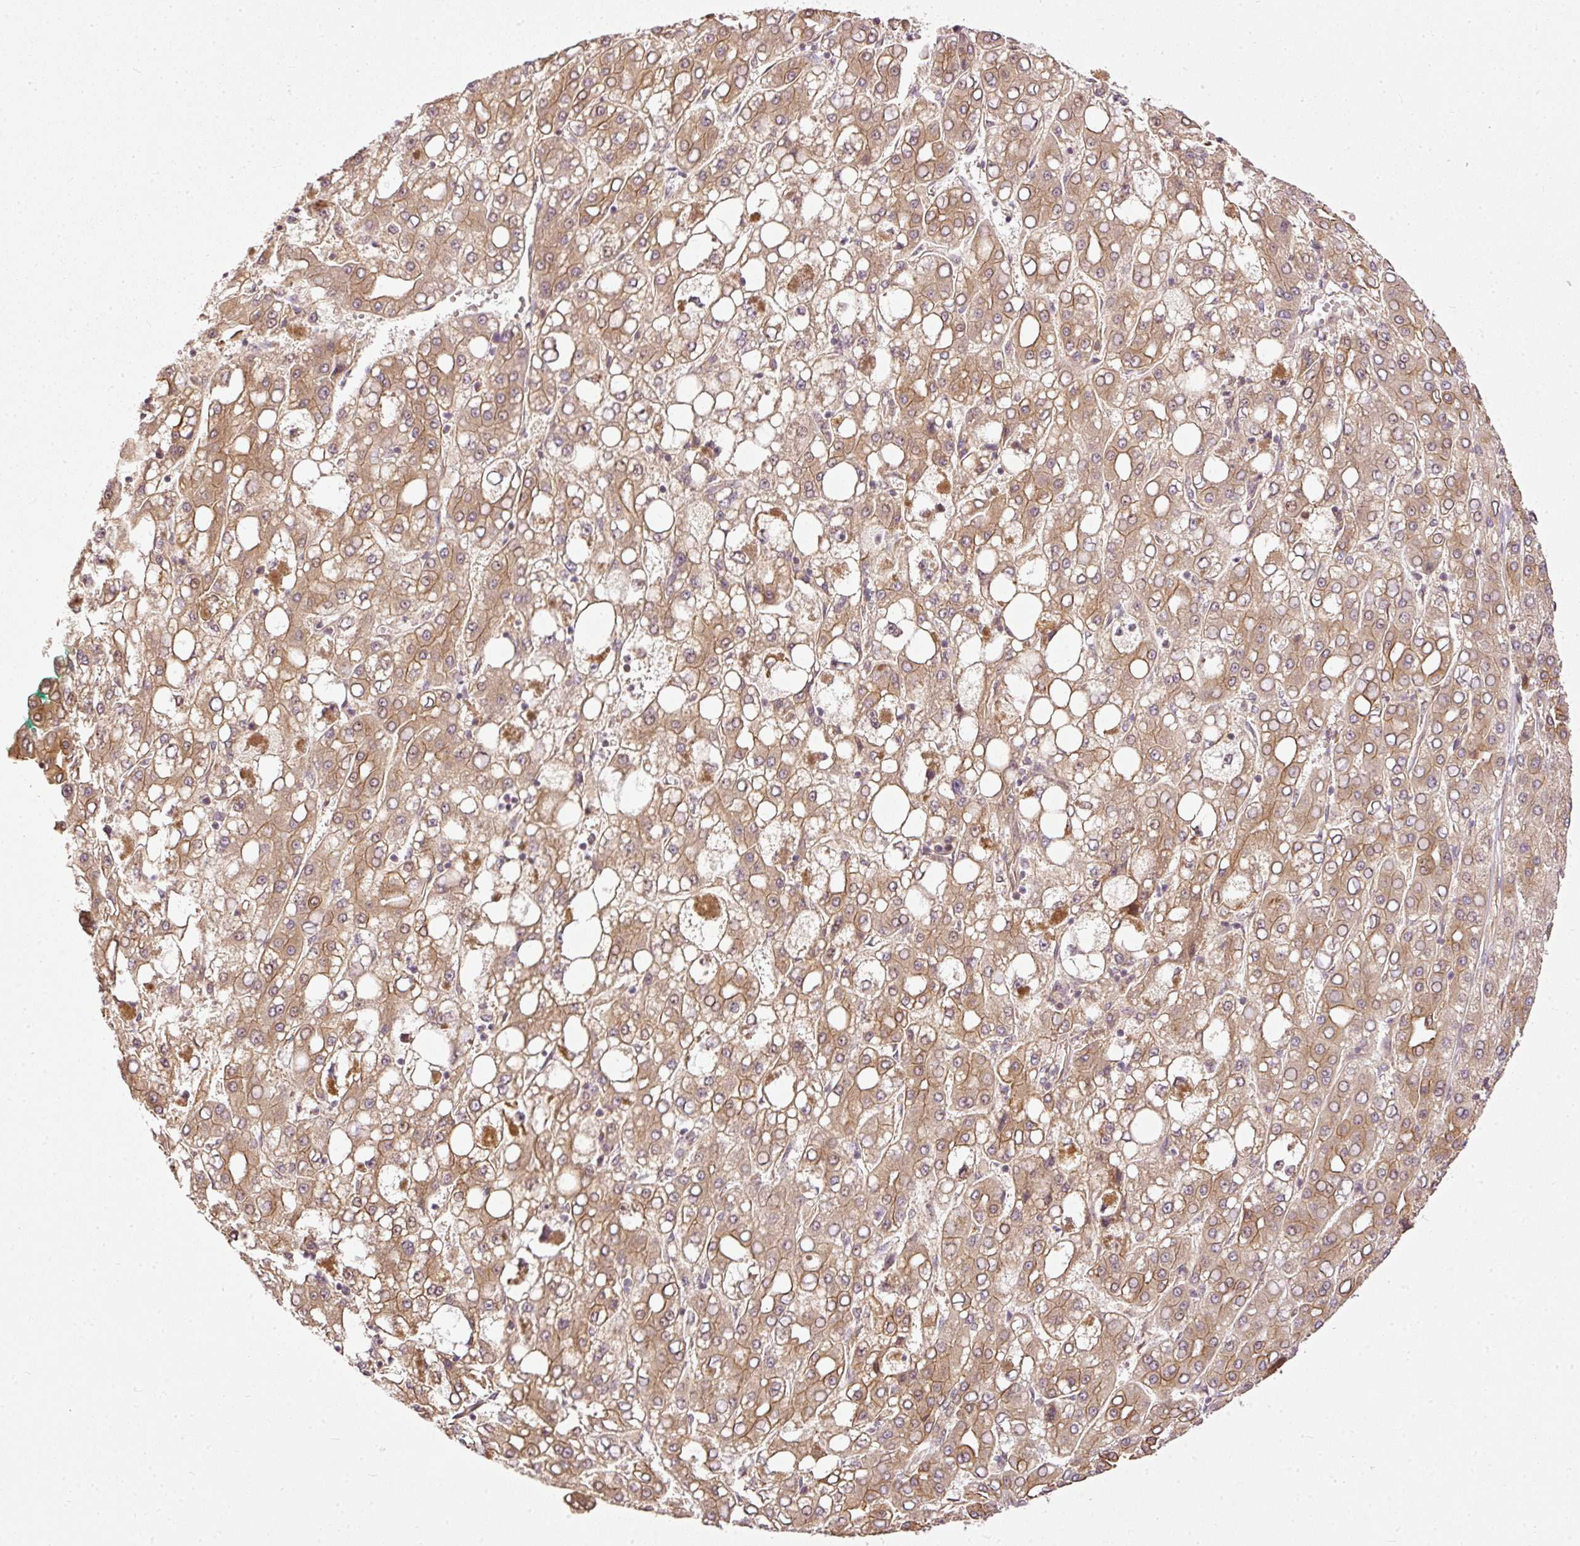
{"staining": {"intensity": "moderate", "quantity": ">75%", "location": "cytoplasmic/membranous"}, "tissue": "liver cancer", "cell_type": "Tumor cells", "image_type": "cancer", "snomed": [{"axis": "morphology", "description": "Carcinoma, Hepatocellular, NOS"}, {"axis": "topography", "description": "Liver"}], "caption": "Human liver cancer (hepatocellular carcinoma) stained for a protein (brown) reveals moderate cytoplasmic/membranous positive expression in approximately >75% of tumor cells.", "gene": "MIF4GD", "patient": {"sex": "male", "age": 65}}